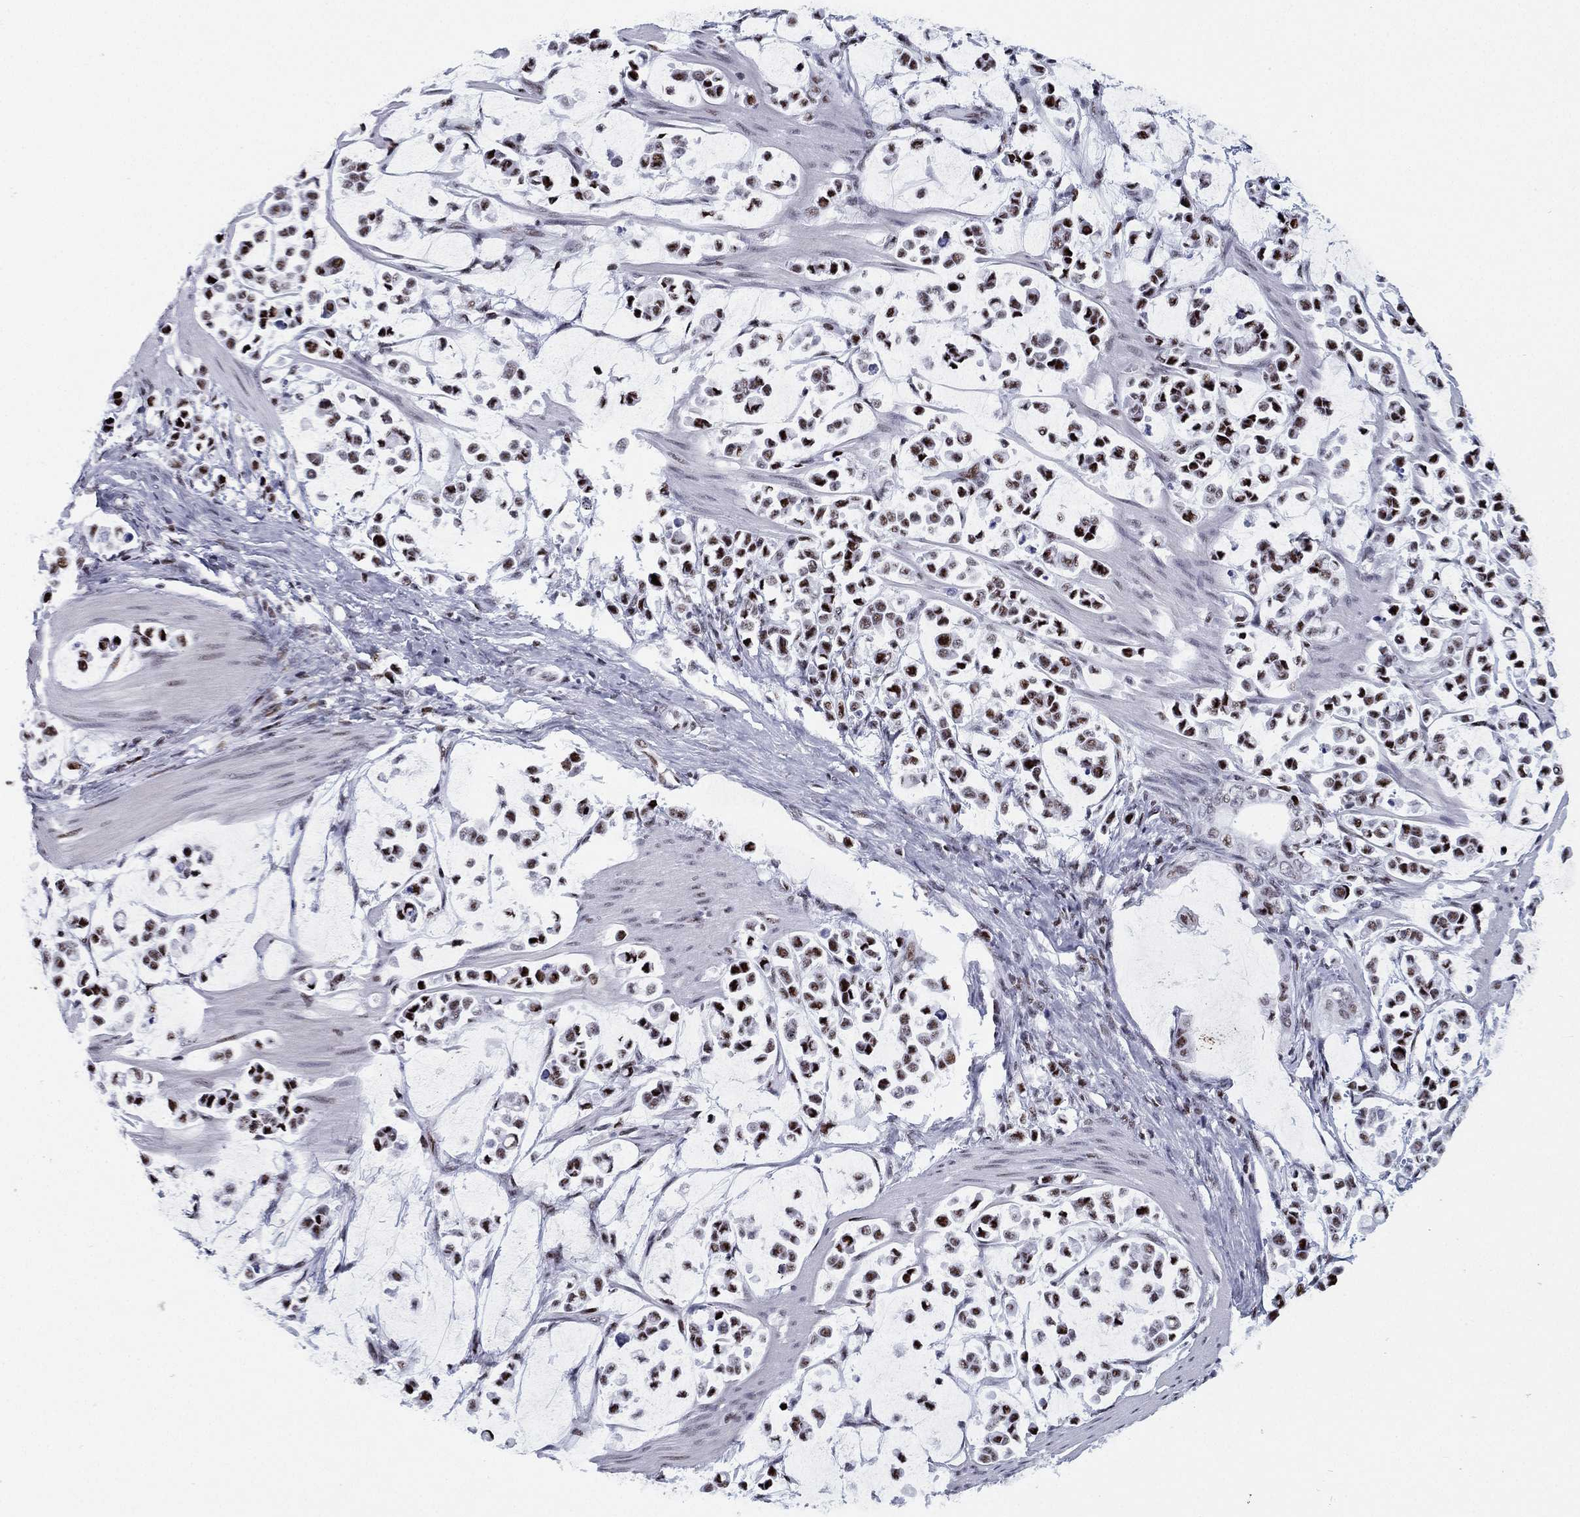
{"staining": {"intensity": "strong", "quantity": ">75%", "location": "nuclear"}, "tissue": "stomach cancer", "cell_type": "Tumor cells", "image_type": "cancer", "snomed": [{"axis": "morphology", "description": "Adenocarcinoma, NOS"}, {"axis": "topography", "description": "Stomach"}], "caption": "IHC micrograph of stomach cancer (adenocarcinoma) stained for a protein (brown), which shows high levels of strong nuclear positivity in about >75% of tumor cells.", "gene": "CYB561D2", "patient": {"sex": "male", "age": 82}}